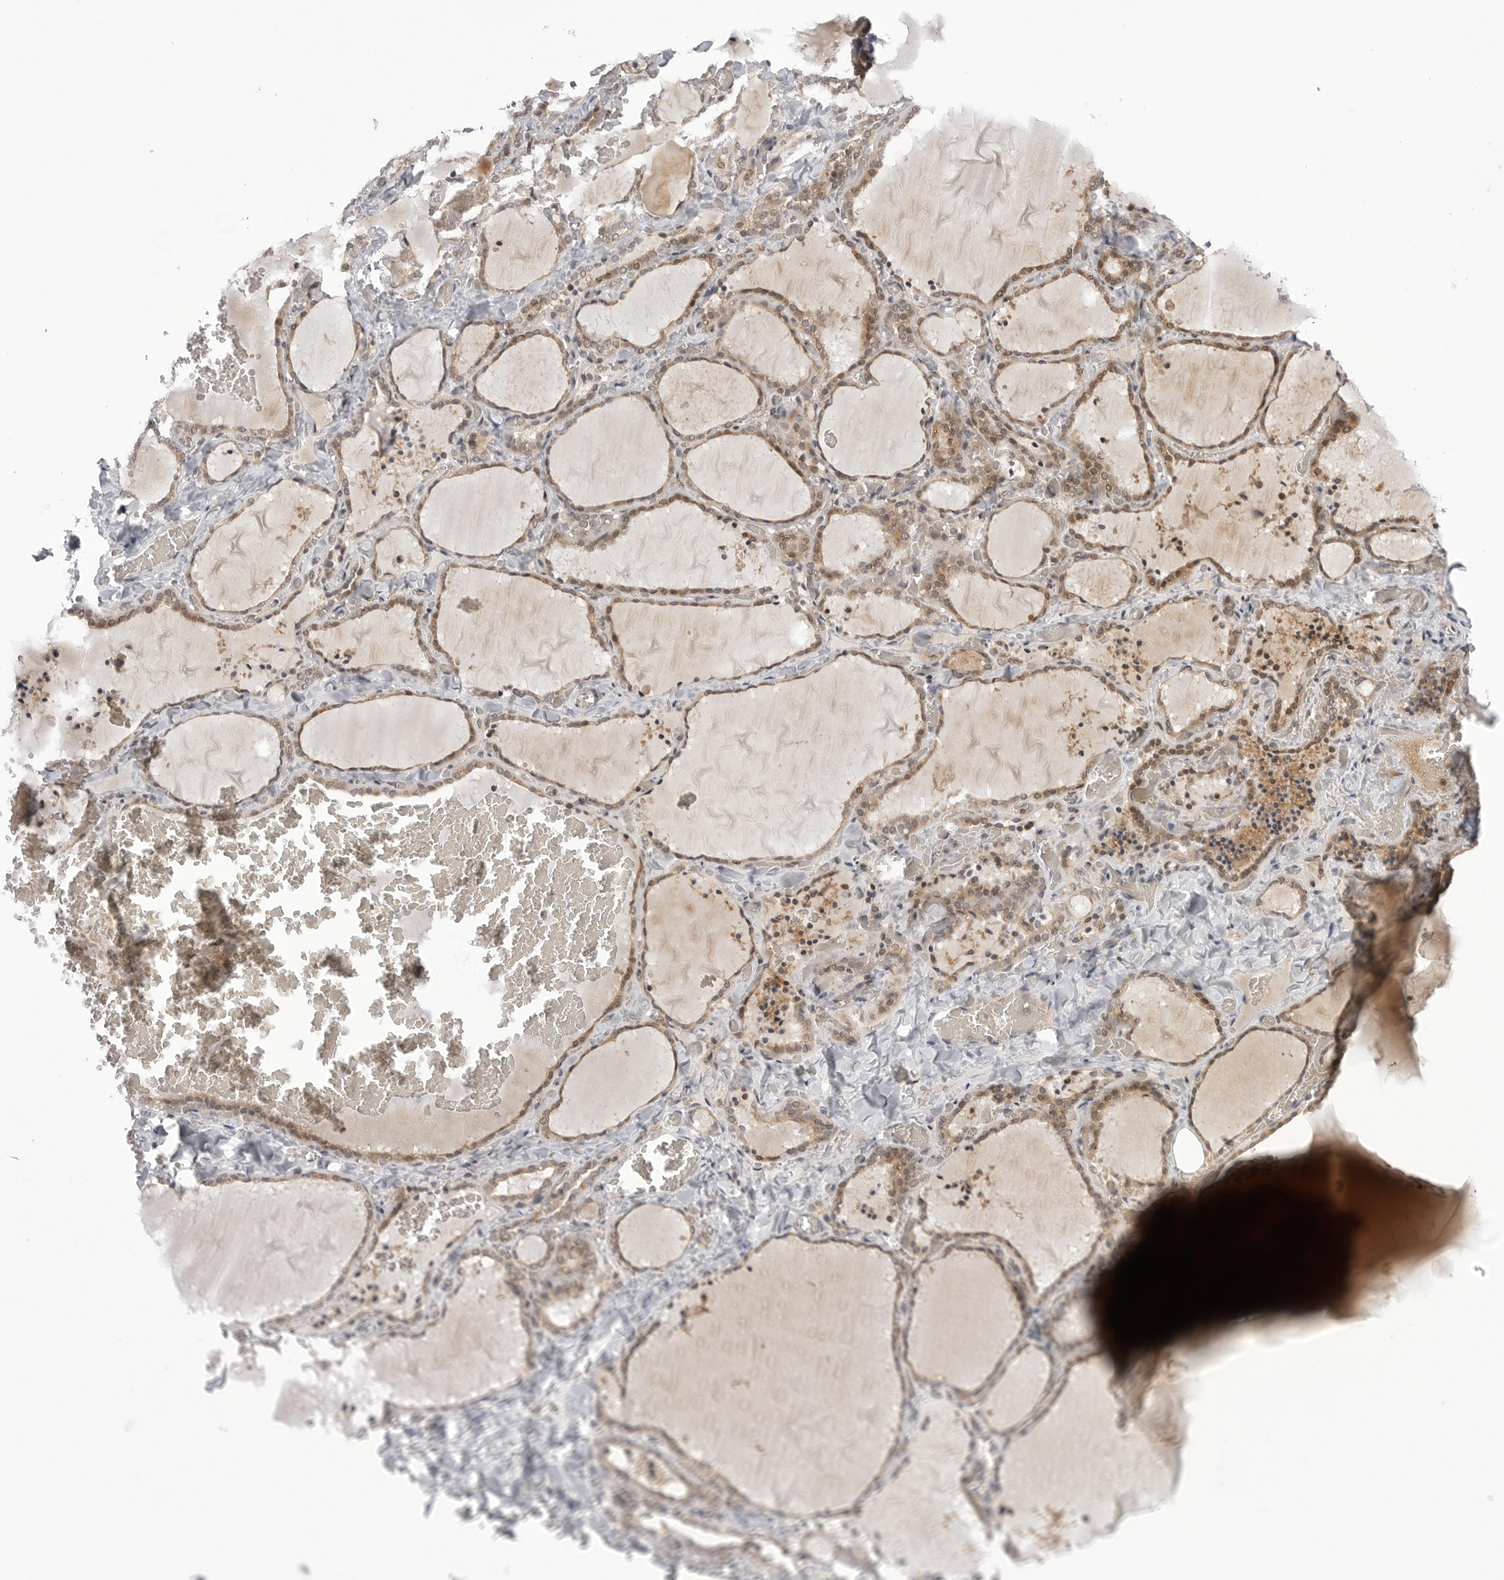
{"staining": {"intensity": "weak", "quantity": ">75%", "location": "cytoplasmic/membranous,nuclear"}, "tissue": "thyroid gland", "cell_type": "Glandular cells", "image_type": "normal", "snomed": [{"axis": "morphology", "description": "Normal tissue, NOS"}, {"axis": "topography", "description": "Thyroid gland"}], "caption": "Immunohistochemistry photomicrograph of normal thyroid gland: human thyroid gland stained using immunohistochemistry (IHC) reveals low levels of weak protein expression localized specifically in the cytoplasmic/membranous,nuclear of glandular cells, appearing as a cytoplasmic/membranous,nuclear brown color.", "gene": "PTK2B", "patient": {"sex": "female", "age": 22}}